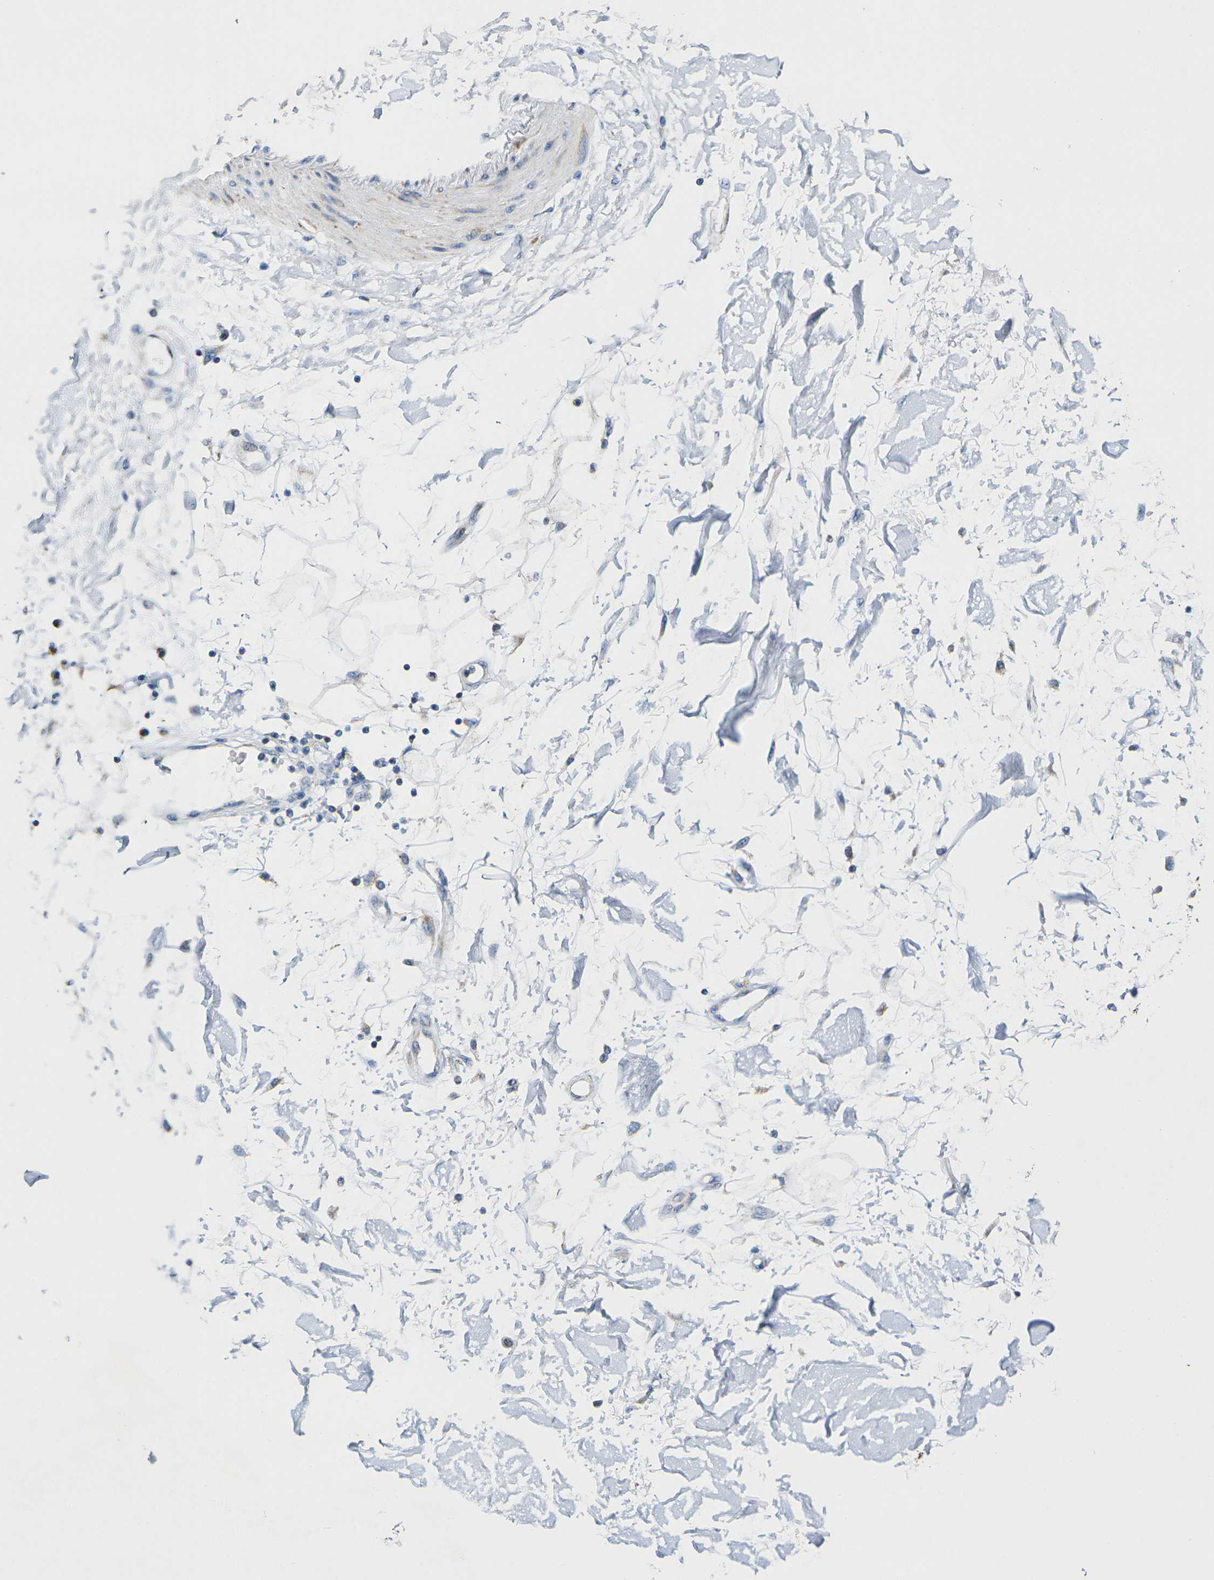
{"staining": {"intensity": "negative", "quantity": "none", "location": "none"}, "tissue": "adipose tissue", "cell_type": "Adipocytes", "image_type": "normal", "snomed": [{"axis": "morphology", "description": "Squamous cell carcinoma, NOS"}, {"axis": "topography", "description": "Skin"}], "caption": "Immunohistochemistry (IHC) micrograph of normal adipose tissue stained for a protein (brown), which reveals no staining in adipocytes. (Stains: DAB IHC with hematoxylin counter stain, Microscopy: brightfield microscopy at high magnification).", "gene": "TMEM204", "patient": {"sex": "male", "age": 83}}